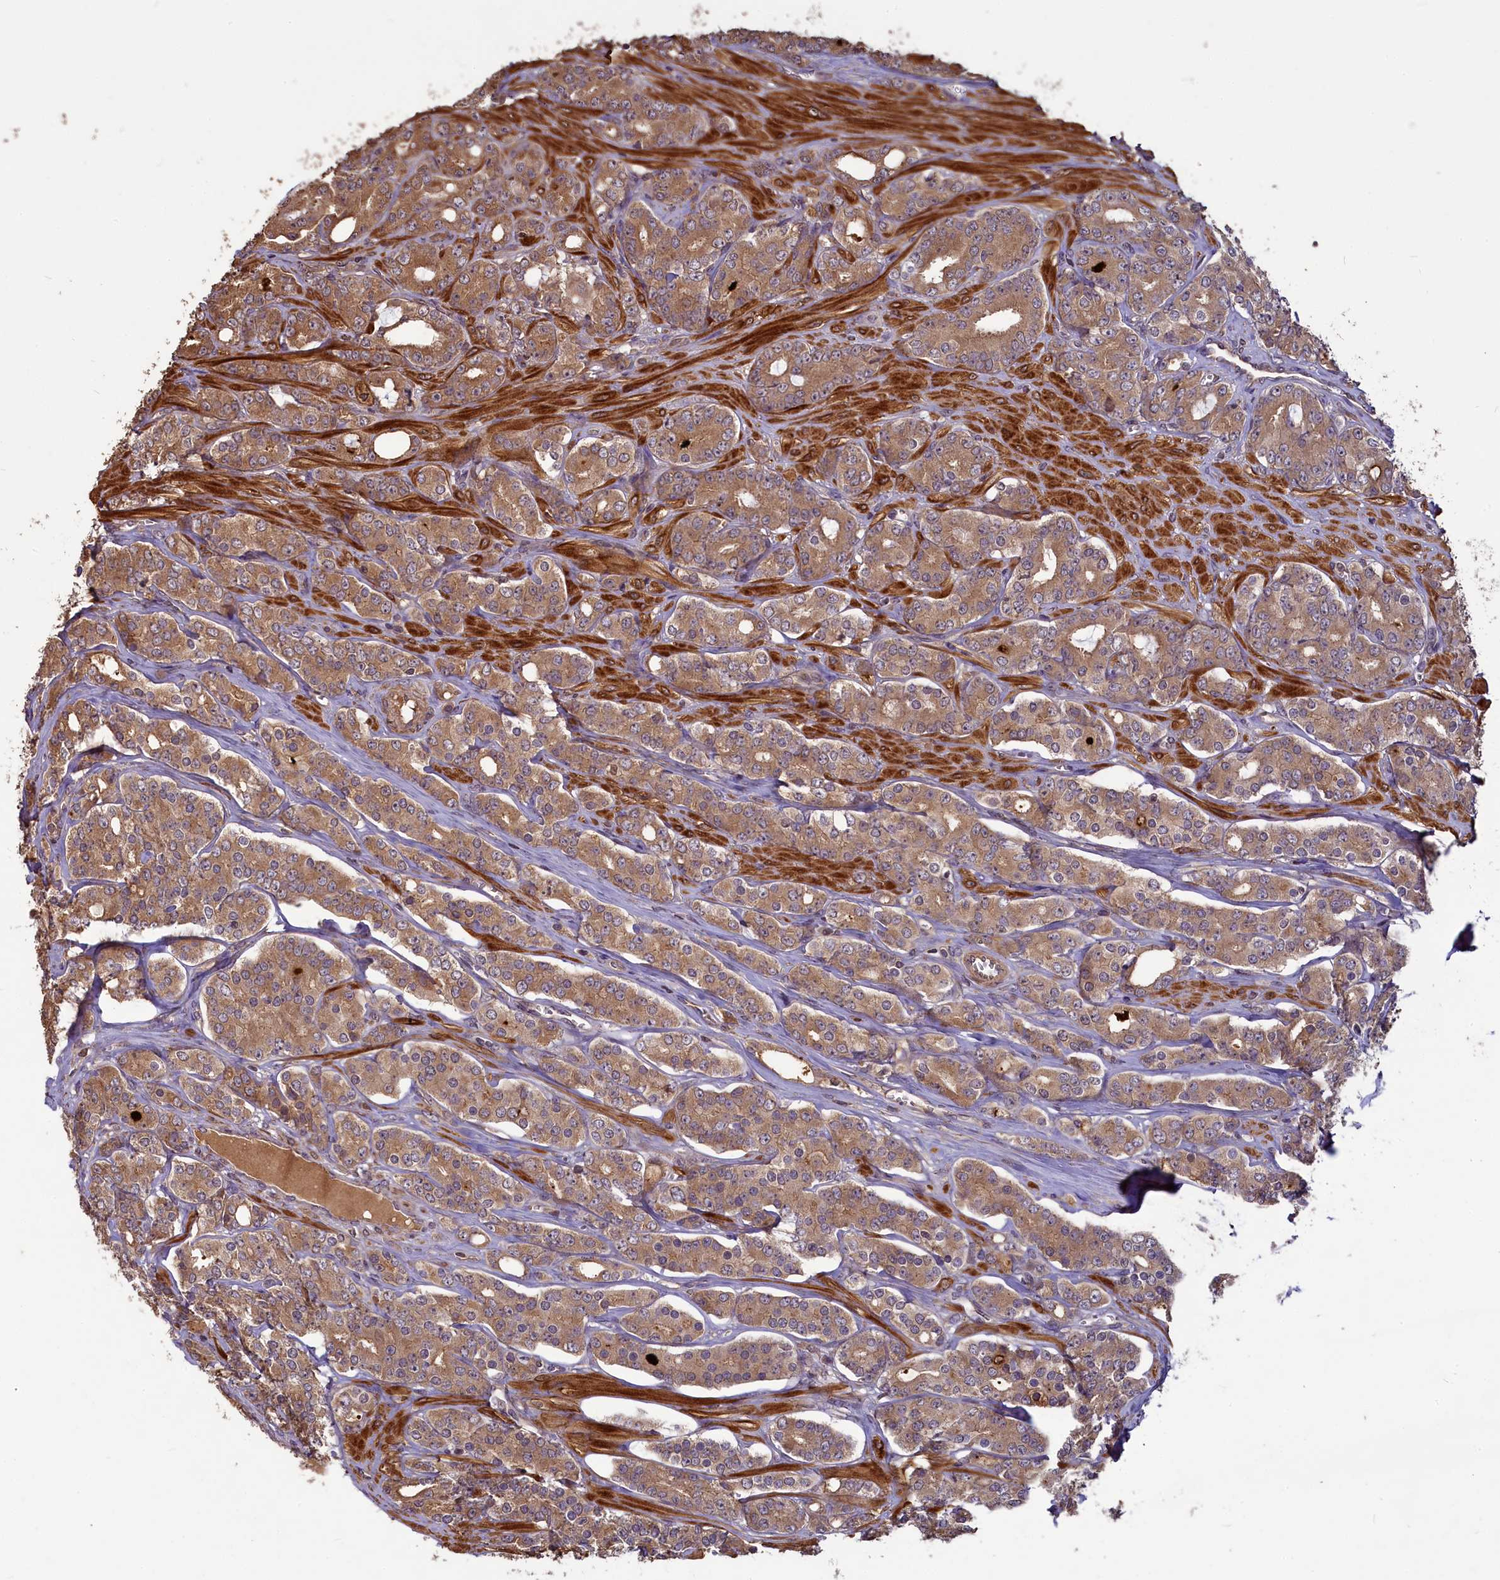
{"staining": {"intensity": "moderate", "quantity": ">75%", "location": "cytoplasmic/membranous"}, "tissue": "prostate cancer", "cell_type": "Tumor cells", "image_type": "cancer", "snomed": [{"axis": "morphology", "description": "Adenocarcinoma, High grade"}, {"axis": "topography", "description": "Prostate"}], "caption": "Brown immunohistochemical staining in human prostate cancer (high-grade adenocarcinoma) displays moderate cytoplasmic/membranous expression in approximately >75% of tumor cells.", "gene": "NUDT6", "patient": {"sex": "male", "age": 62}}